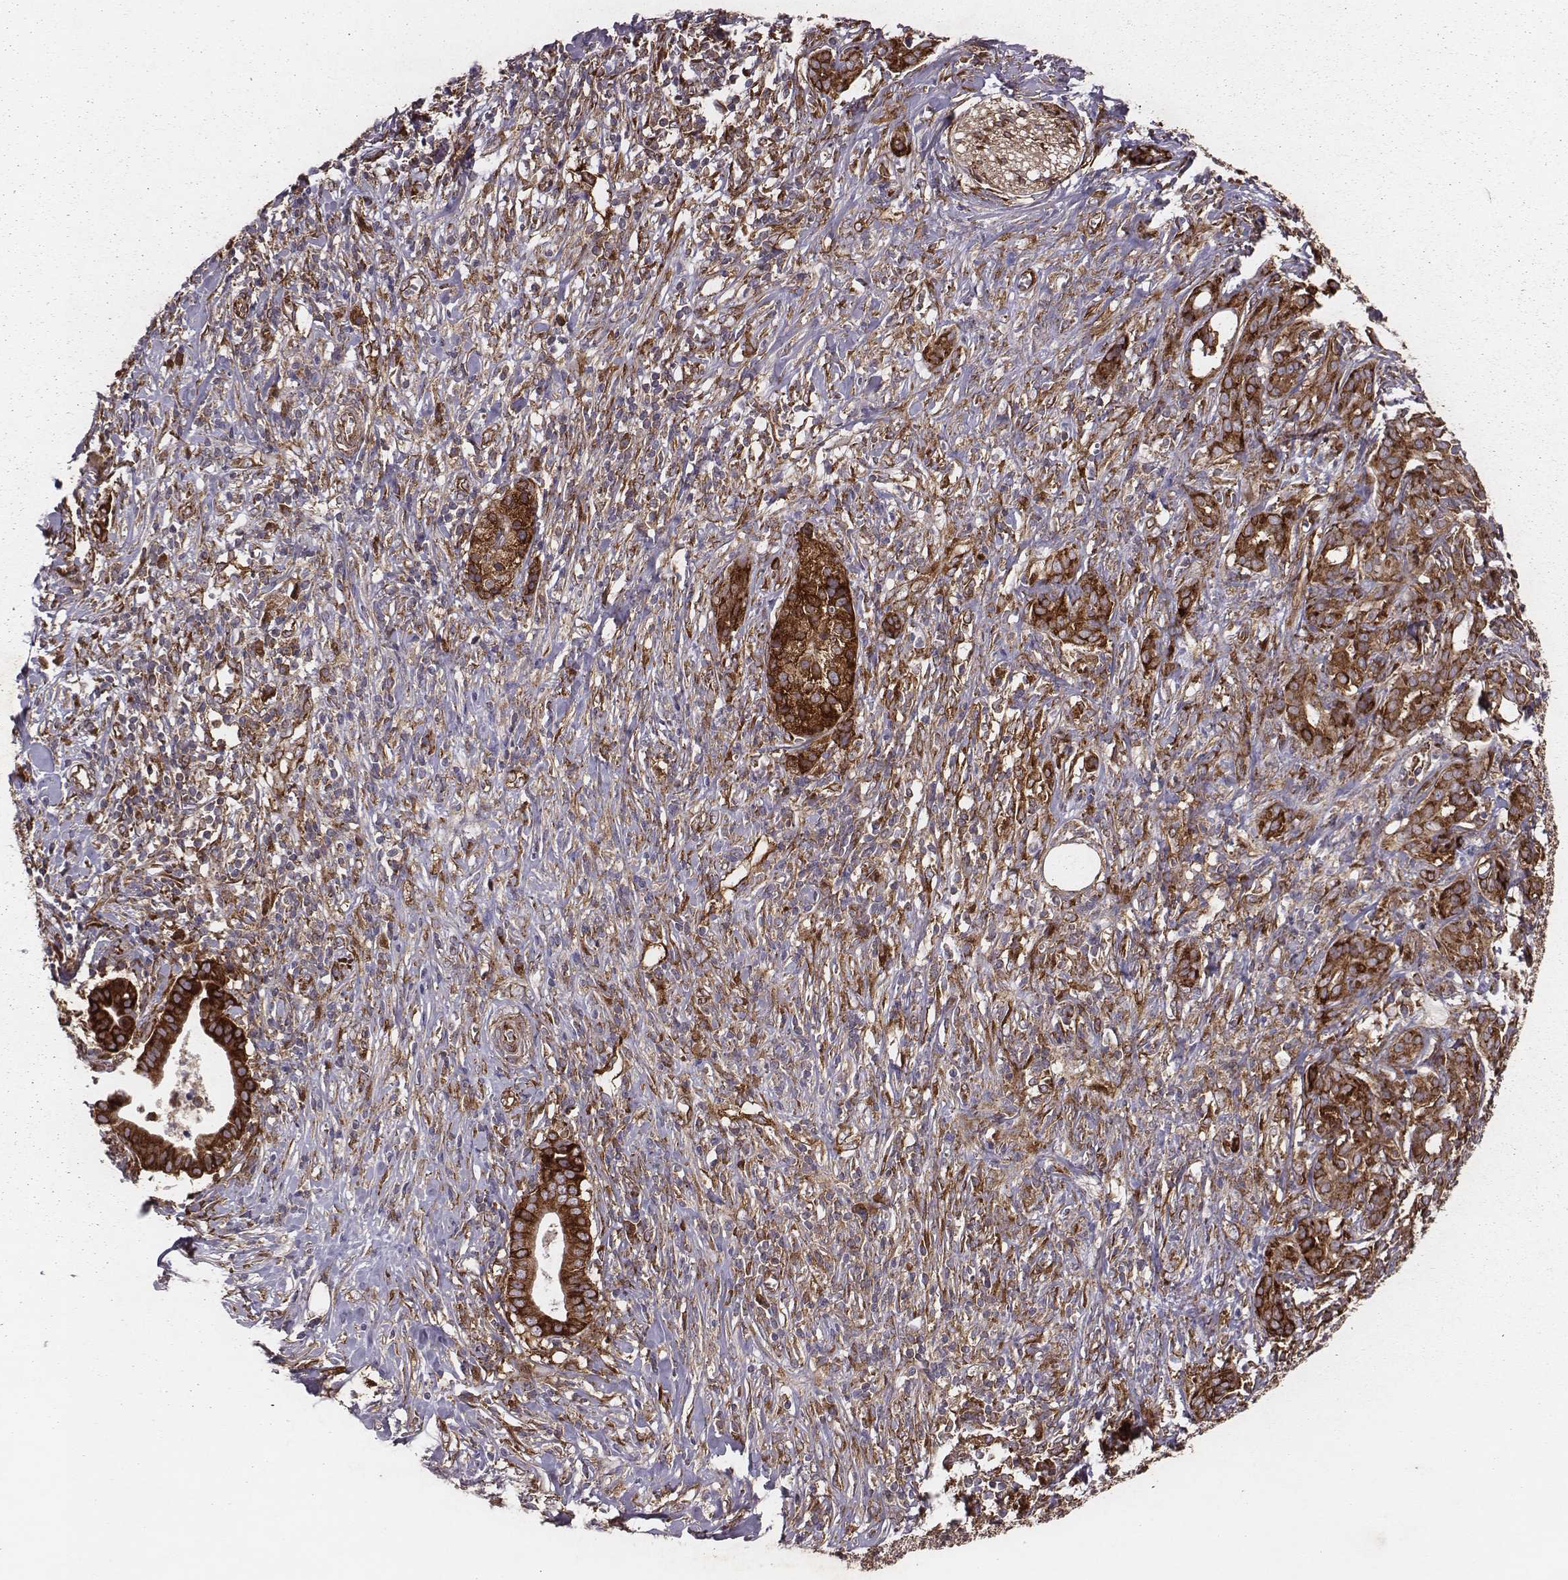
{"staining": {"intensity": "strong", "quantity": ">75%", "location": "cytoplasmic/membranous"}, "tissue": "pancreatic cancer", "cell_type": "Tumor cells", "image_type": "cancer", "snomed": [{"axis": "morphology", "description": "Adenocarcinoma, NOS"}, {"axis": "topography", "description": "Pancreas"}], "caption": "The micrograph demonstrates immunohistochemical staining of pancreatic cancer (adenocarcinoma). There is strong cytoplasmic/membranous expression is identified in approximately >75% of tumor cells.", "gene": "TXLNA", "patient": {"sex": "male", "age": 61}}